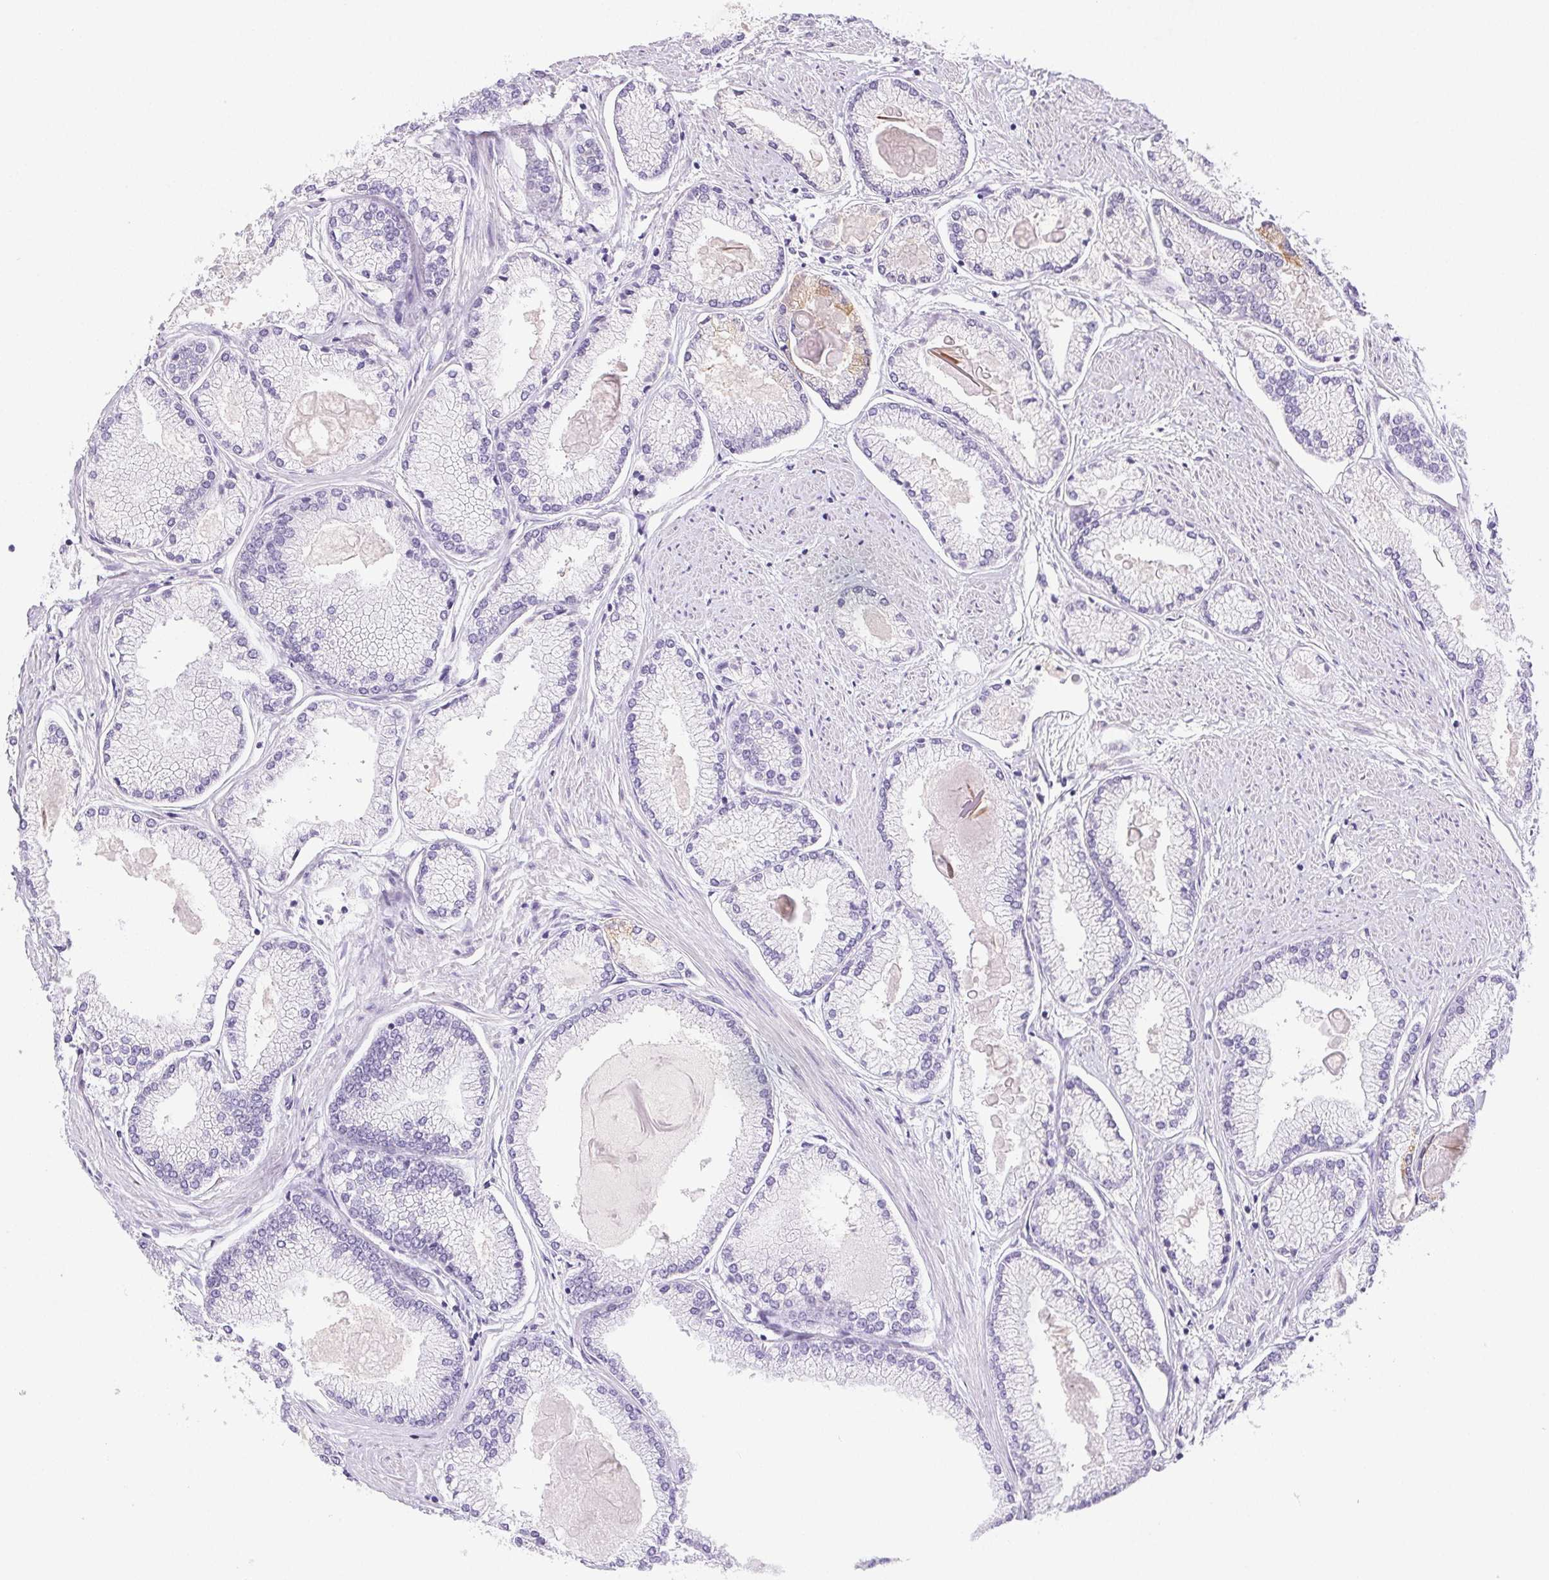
{"staining": {"intensity": "negative", "quantity": "none", "location": "none"}, "tissue": "prostate cancer", "cell_type": "Tumor cells", "image_type": "cancer", "snomed": [{"axis": "morphology", "description": "Adenocarcinoma, High grade"}, {"axis": "topography", "description": "Prostate"}], "caption": "Human prostate adenocarcinoma (high-grade) stained for a protein using immunohistochemistry shows no expression in tumor cells.", "gene": "ST8SIA3", "patient": {"sex": "male", "age": 68}}